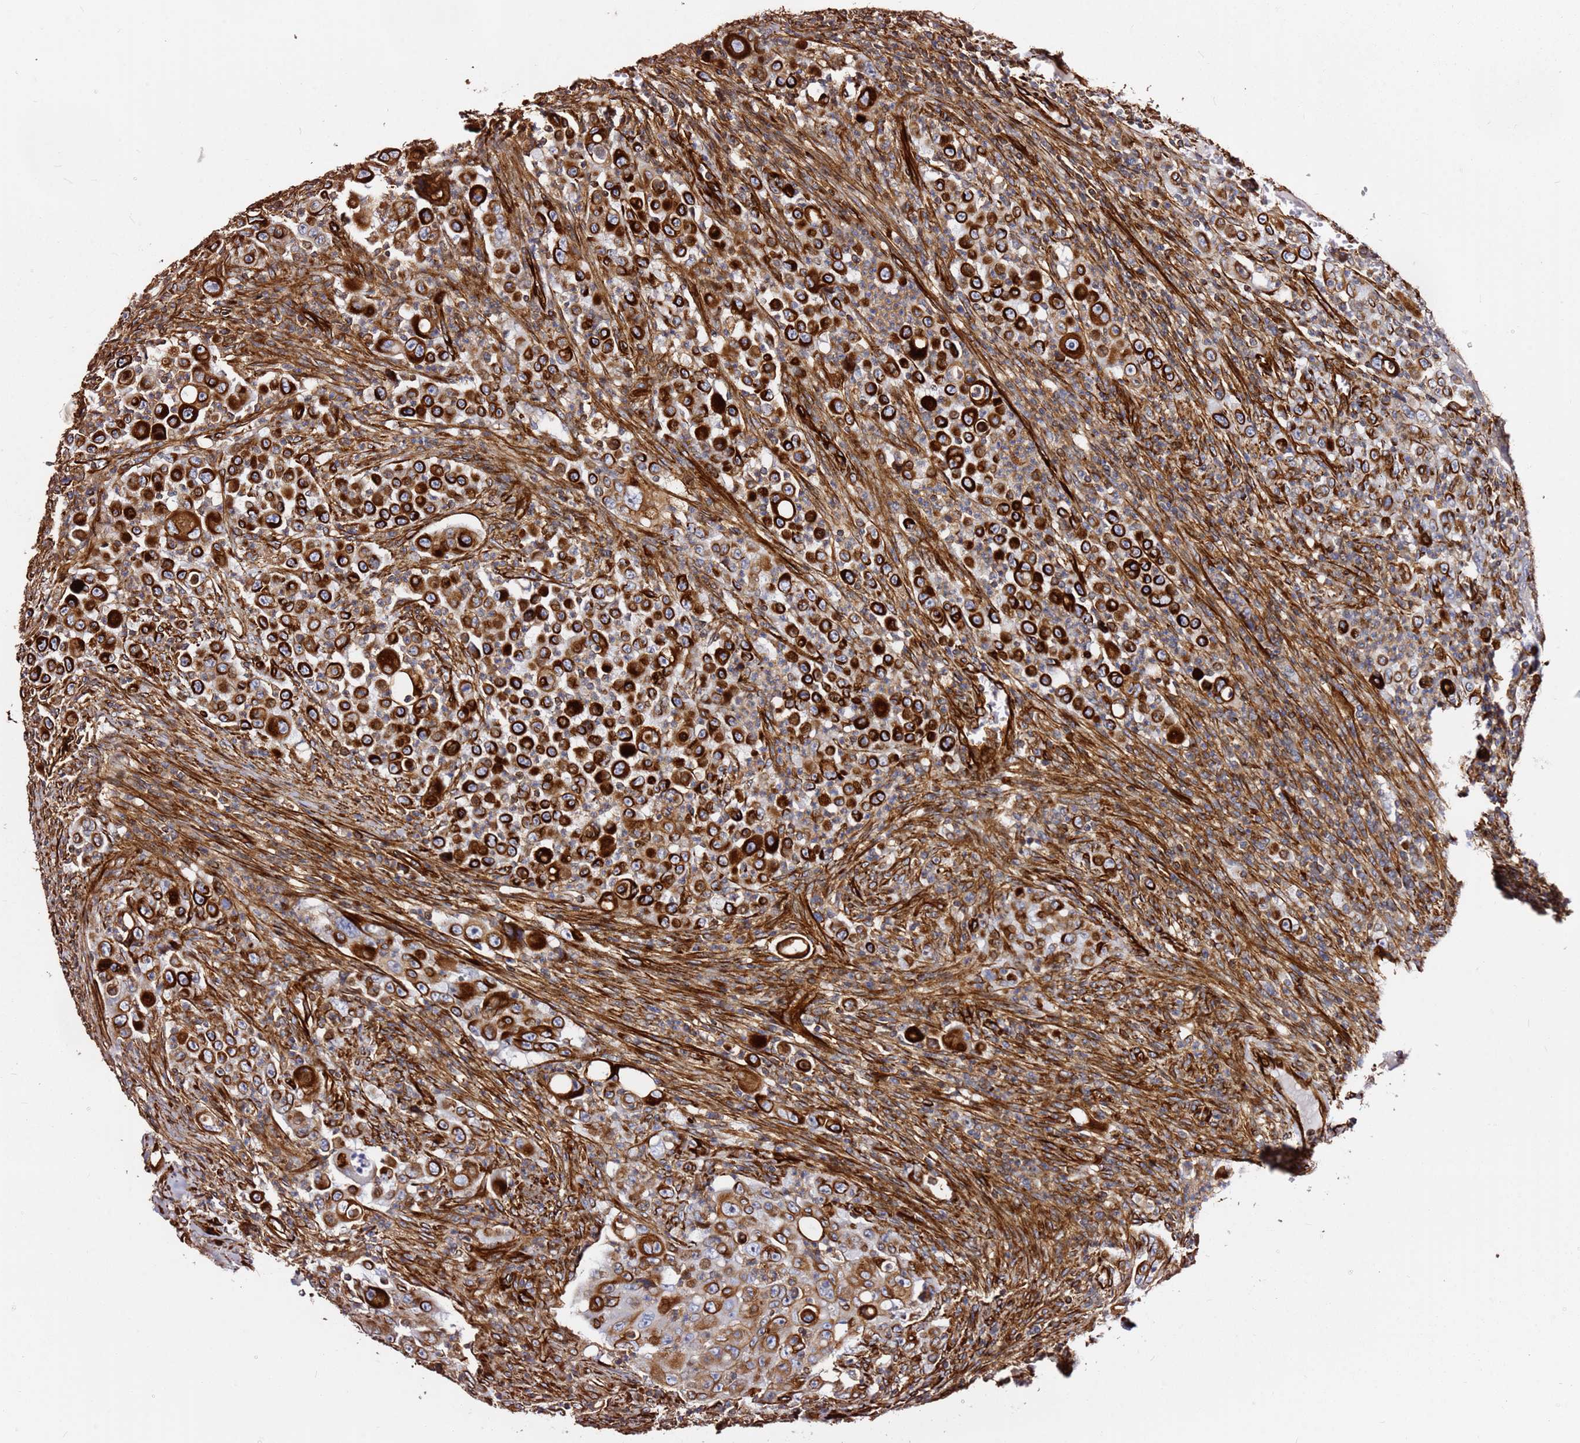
{"staining": {"intensity": "strong", "quantity": ">75%", "location": "cytoplasmic/membranous"}, "tissue": "colorectal cancer", "cell_type": "Tumor cells", "image_type": "cancer", "snomed": [{"axis": "morphology", "description": "Adenocarcinoma, NOS"}, {"axis": "topography", "description": "Colon"}], "caption": "Tumor cells display high levels of strong cytoplasmic/membranous positivity in about >75% of cells in colorectal cancer (adenocarcinoma).", "gene": "MRGPRE", "patient": {"sex": "male", "age": 51}}